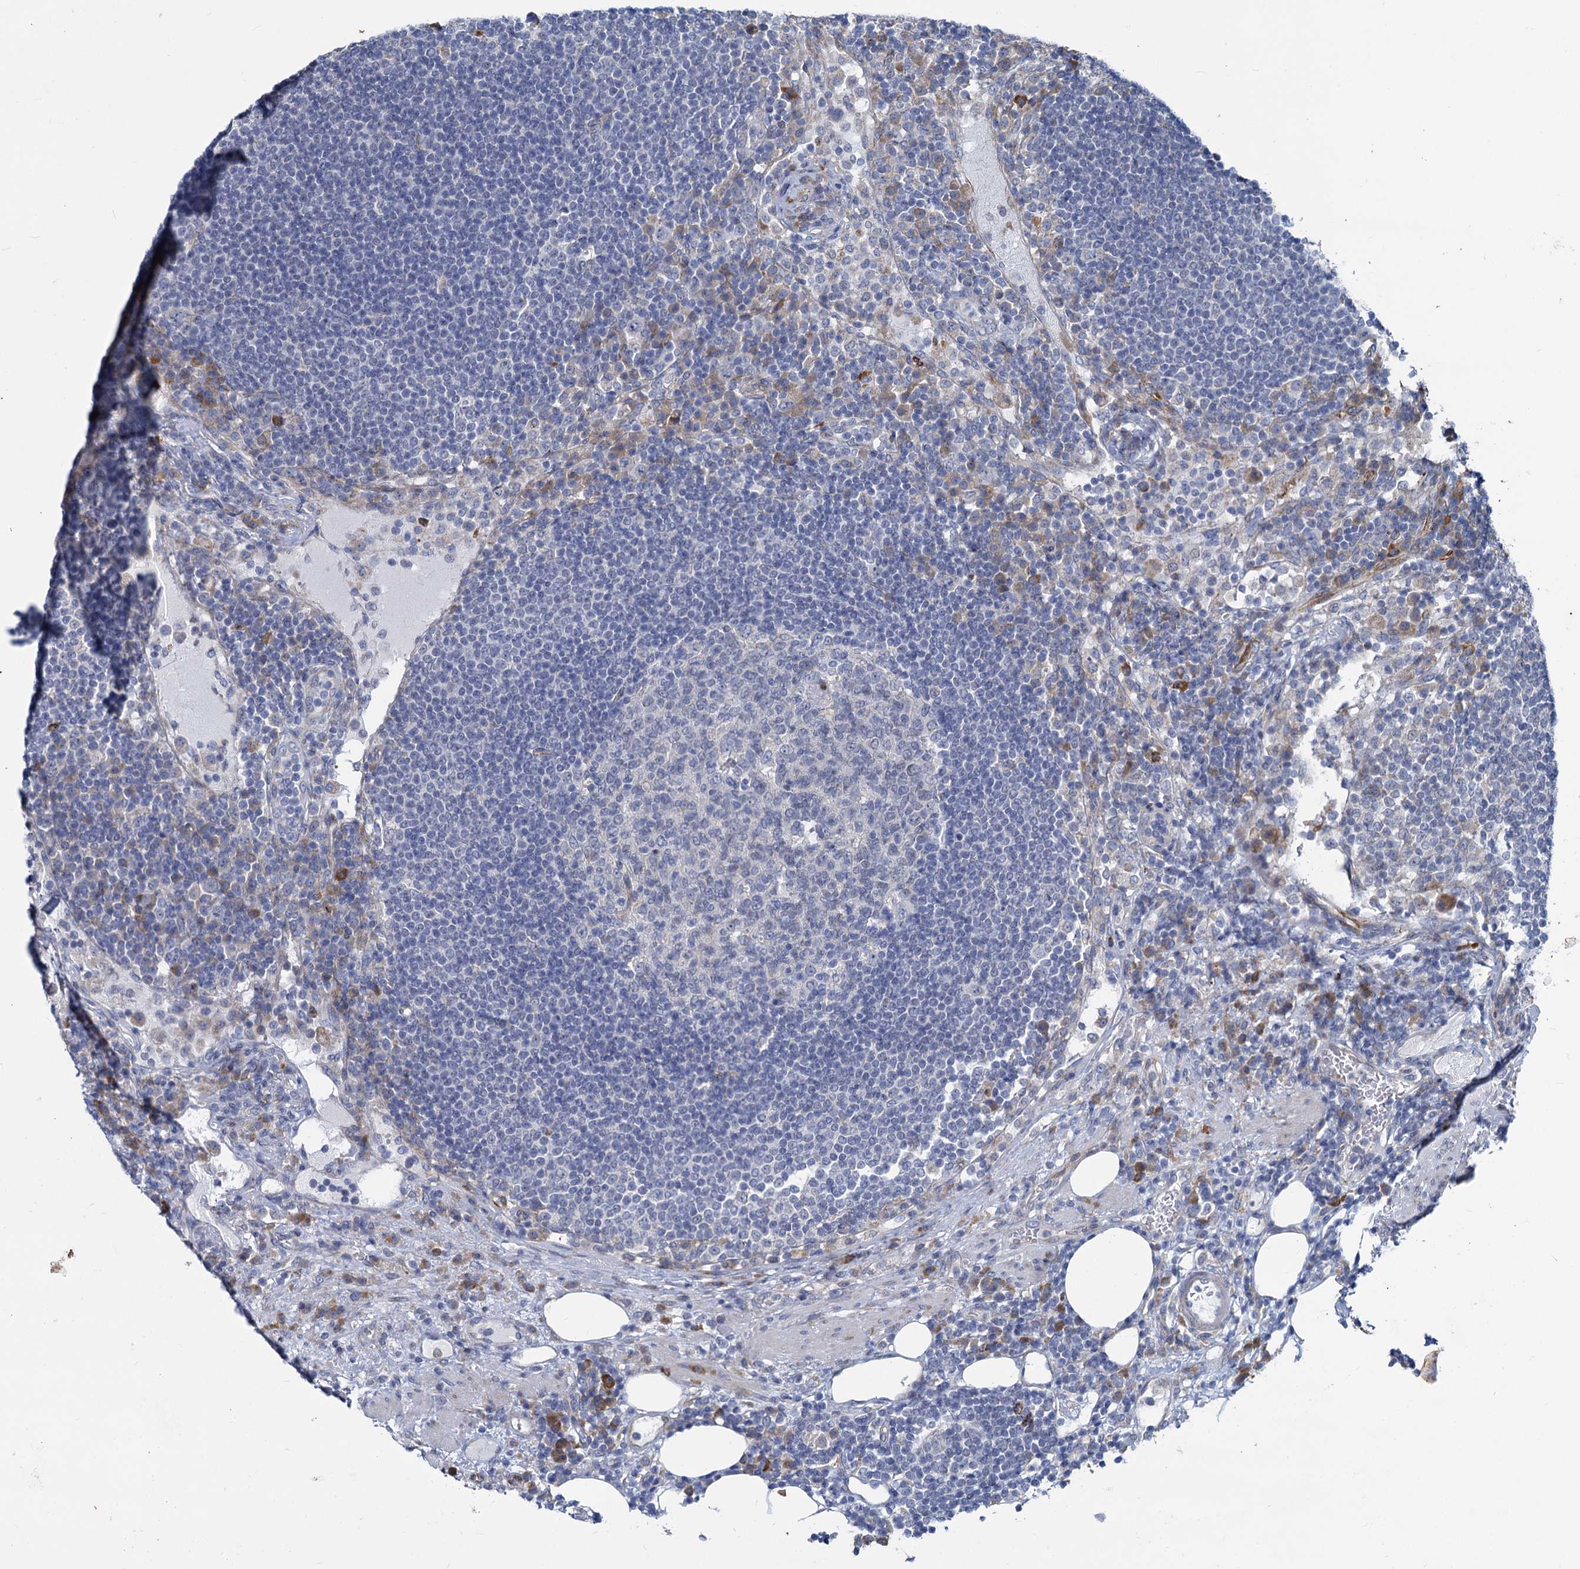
{"staining": {"intensity": "negative", "quantity": "none", "location": "none"}, "tissue": "lymph node", "cell_type": "Germinal center cells", "image_type": "normal", "snomed": [{"axis": "morphology", "description": "Normal tissue, NOS"}, {"axis": "topography", "description": "Lymph node"}], "caption": "Immunohistochemistry of normal human lymph node demonstrates no expression in germinal center cells. (Stains: DAB immunohistochemistry (IHC) with hematoxylin counter stain, Microscopy: brightfield microscopy at high magnification).", "gene": "PRSS35", "patient": {"sex": "female", "age": 53}}